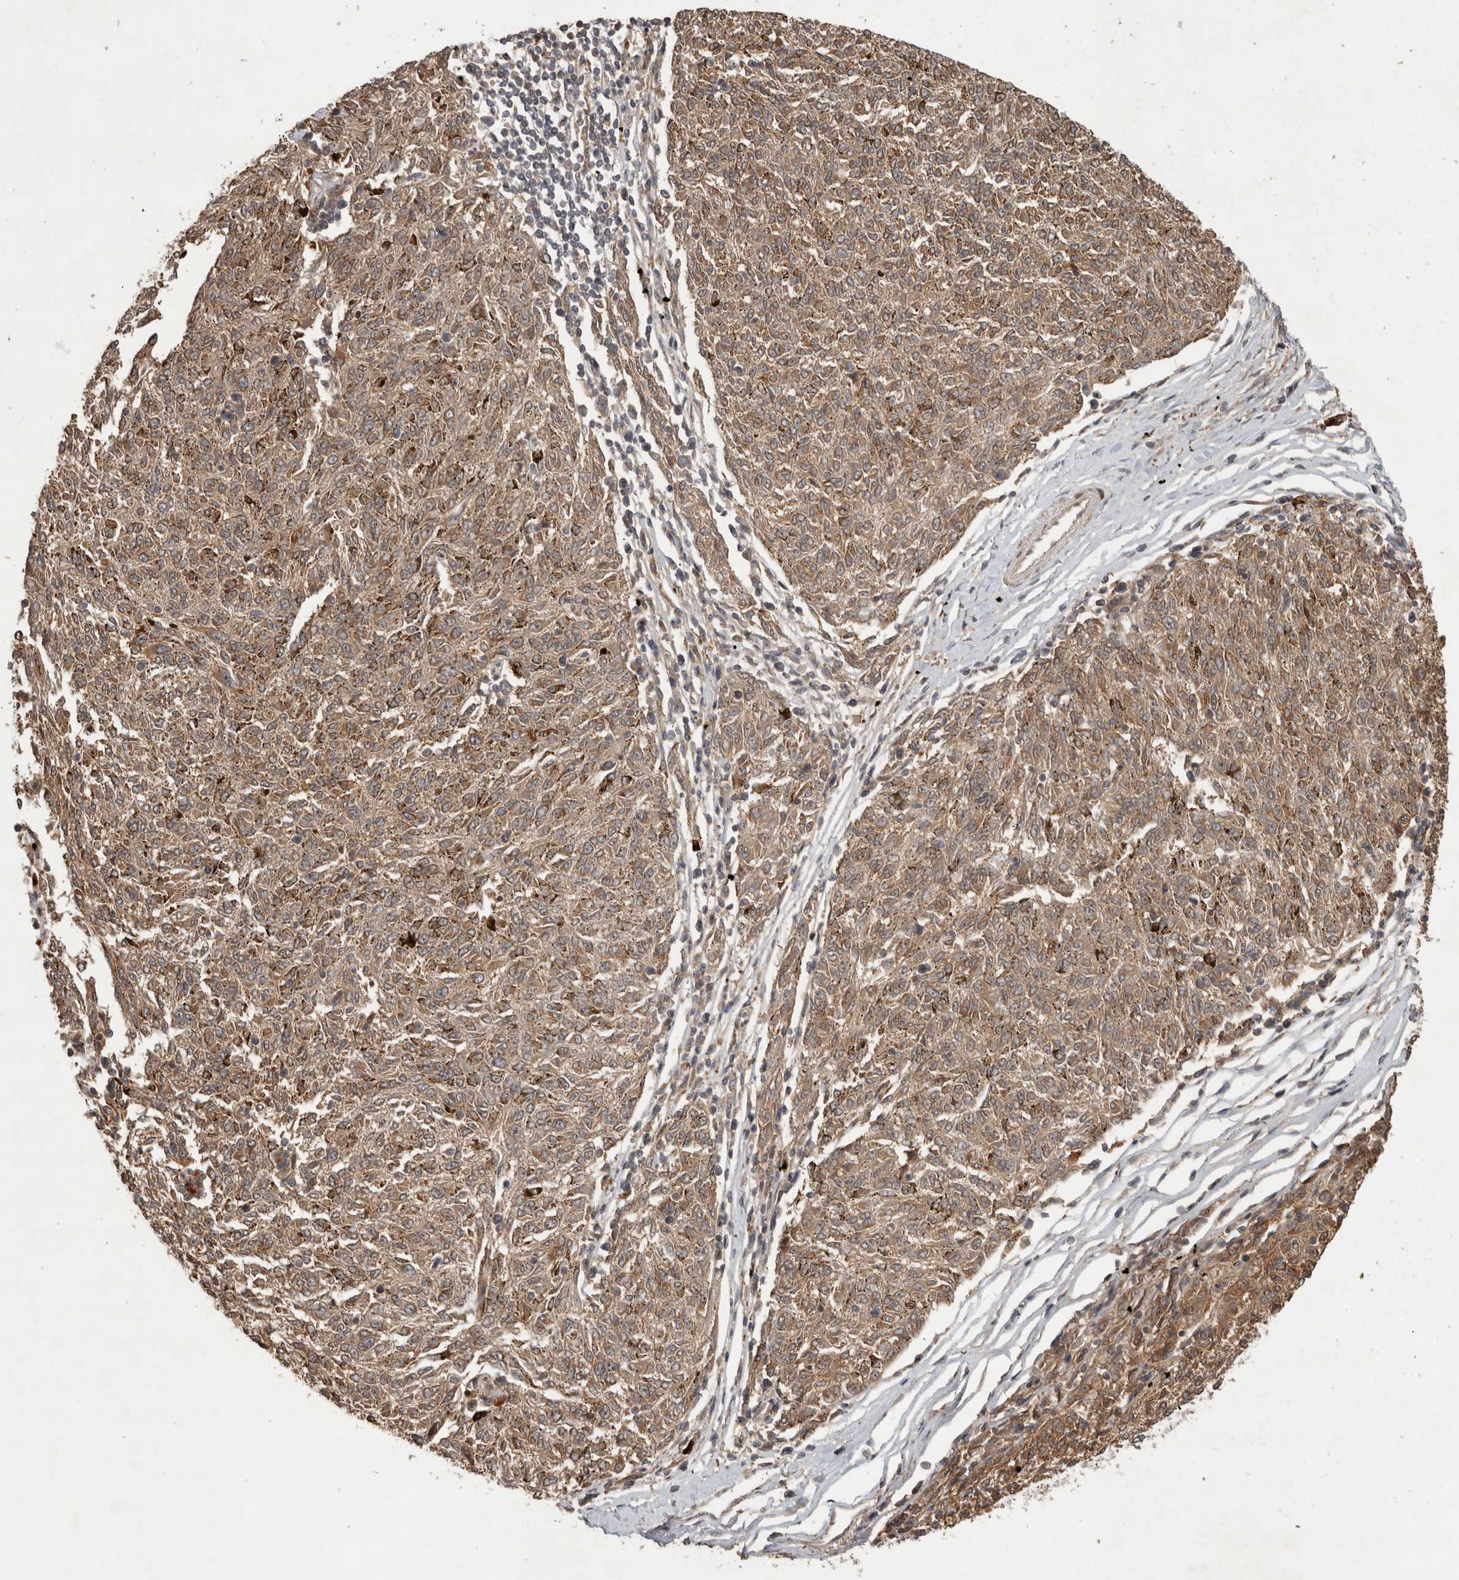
{"staining": {"intensity": "moderate", "quantity": ">75%", "location": "cytoplasmic/membranous"}, "tissue": "melanoma", "cell_type": "Tumor cells", "image_type": "cancer", "snomed": [{"axis": "morphology", "description": "Malignant melanoma, NOS"}, {"axis": "topography", "description": "Skin"}], "caption": "The image displays immunohistochemical staining of melanoma. There is moderate cytoplasmic/membranous positivity is identified in approximately >75% of tumor cells.", "gene": "PITPNC1", "patient": {"sex": "female", "age": 72}}